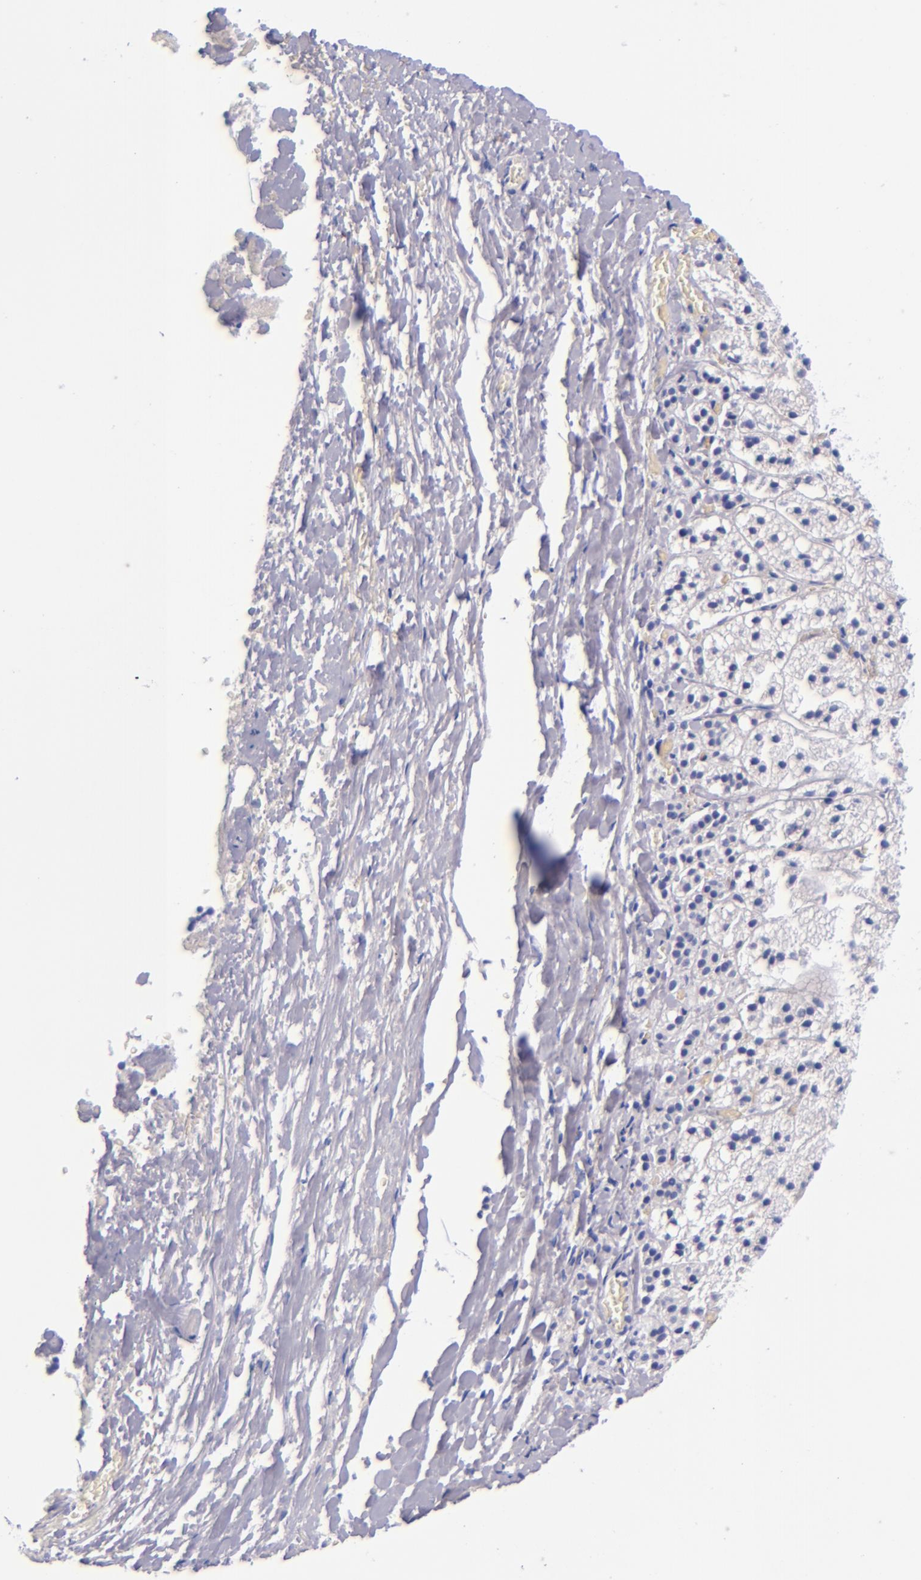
{"staining": {"intensity": "negative", "quantity": "none", "location": "none"}, "tissue": "adrenal gland", "cell_type": "Glandular cells", "image_type": "normal", "snomed": [{"axis": "morphology", "description": "Normal tissue, NOS"}, {"axis": "topography", "description": "Adrenal gland"}], "caption": "Protein analysis of normal adrenal gland shows no significant expression in glandular cells. (Stains: DAB (3,3'-diaminobenzidine) IHC with hematoxylin counter stain, Microscopy: brightfield microscopy at high magnification).", "gene": "LAG3", "patient": {"sex": "female", "age": 44}}